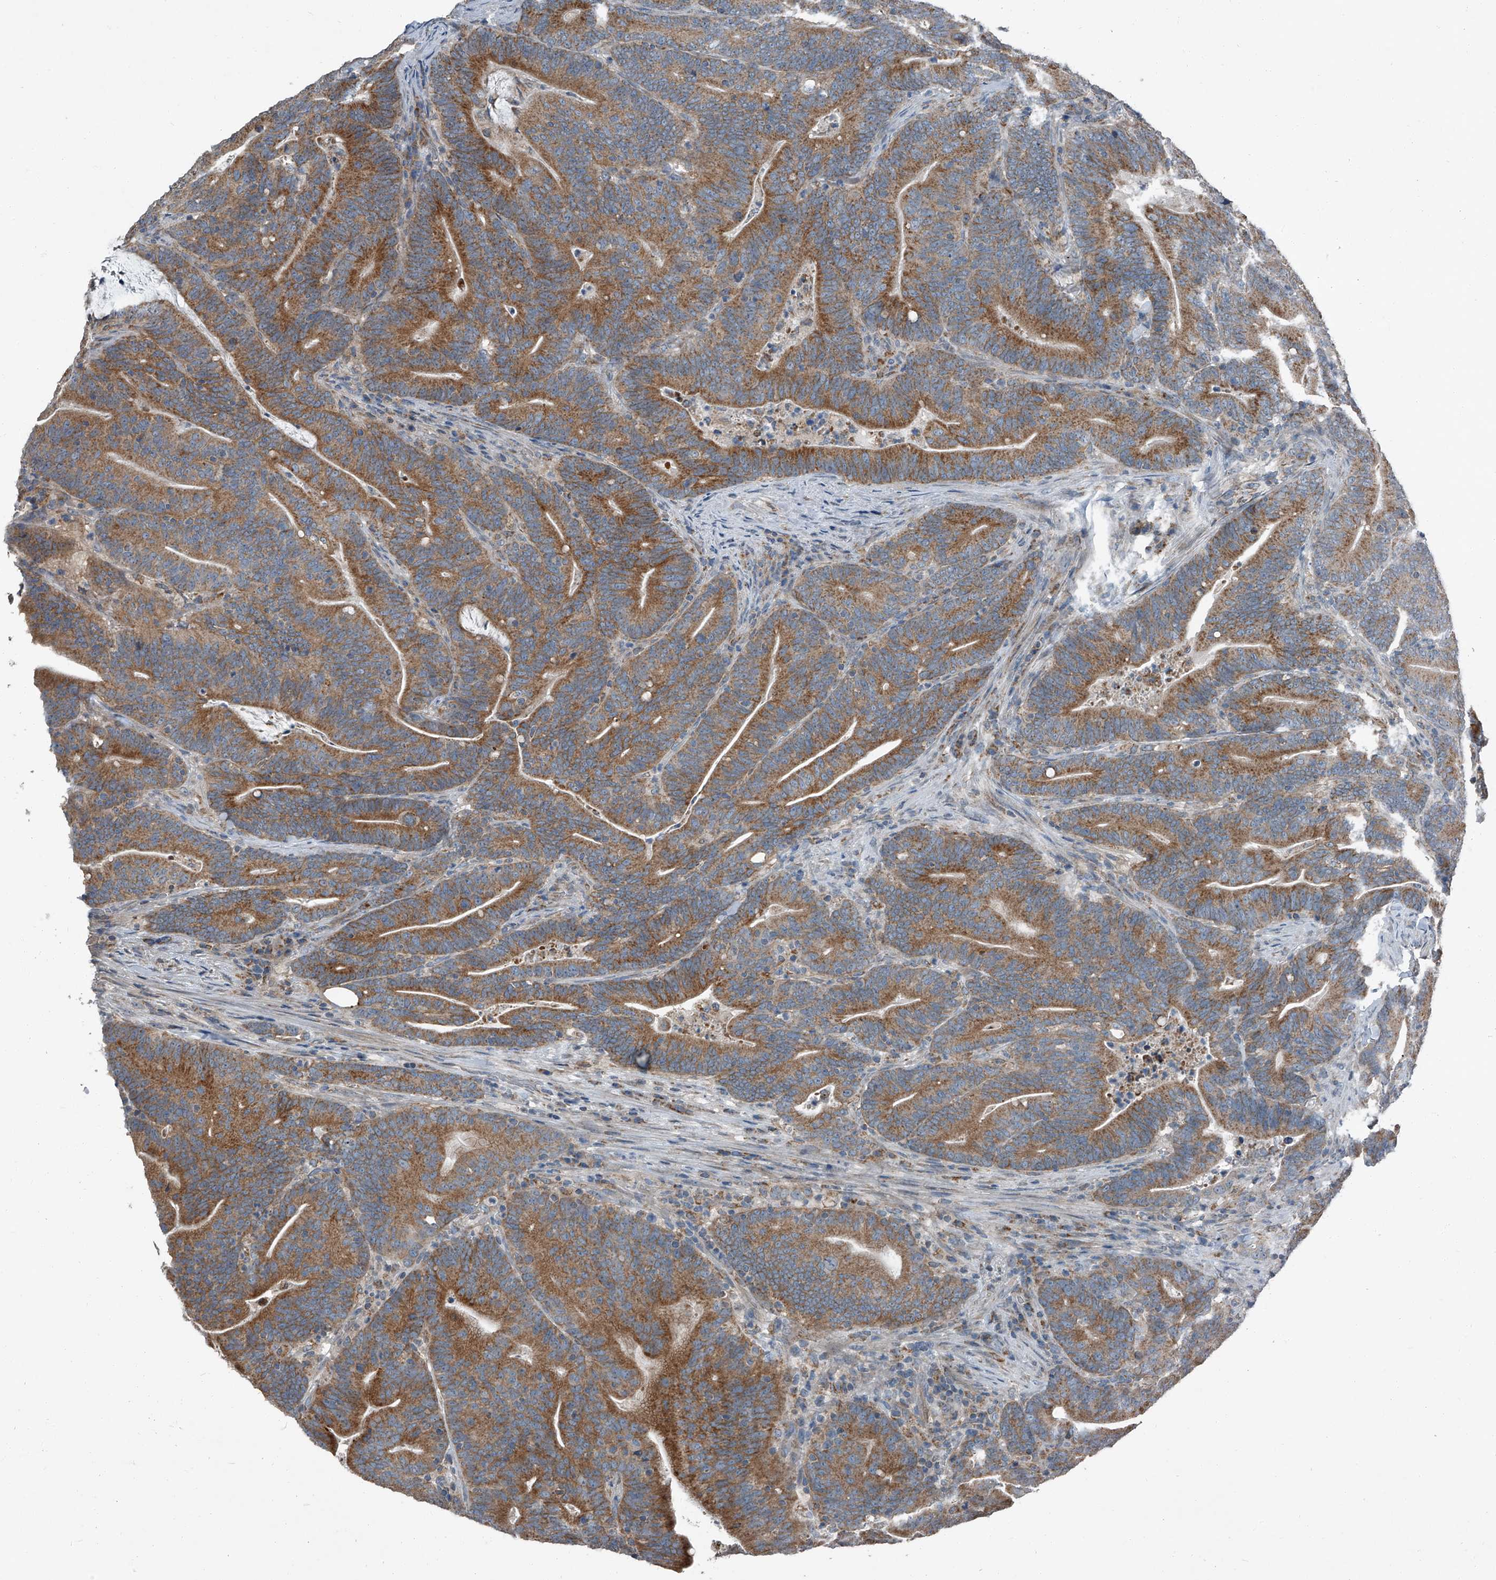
{"staining": {"intensity": "strong", "quantity": ">75%", "location": "cytoplasmic/membranous"}, "tissue": "colorectal cancer", "cell_type": "Tumor cells", "image_type": "cancer", "snomed": [{"axis": "morphology", "description": "Adenocarcinoma, NOS"}, {"axis": "topography", "description": "Colon"}], "caption": "Human colorectal adenocarcinoma stained for a protein (brown) shows strong cytoplasmic/membranous positive positivity in about >75% of tumor cells.", "gene": "CHRNA7", "patient": {"sex": "female", "age": 66}}